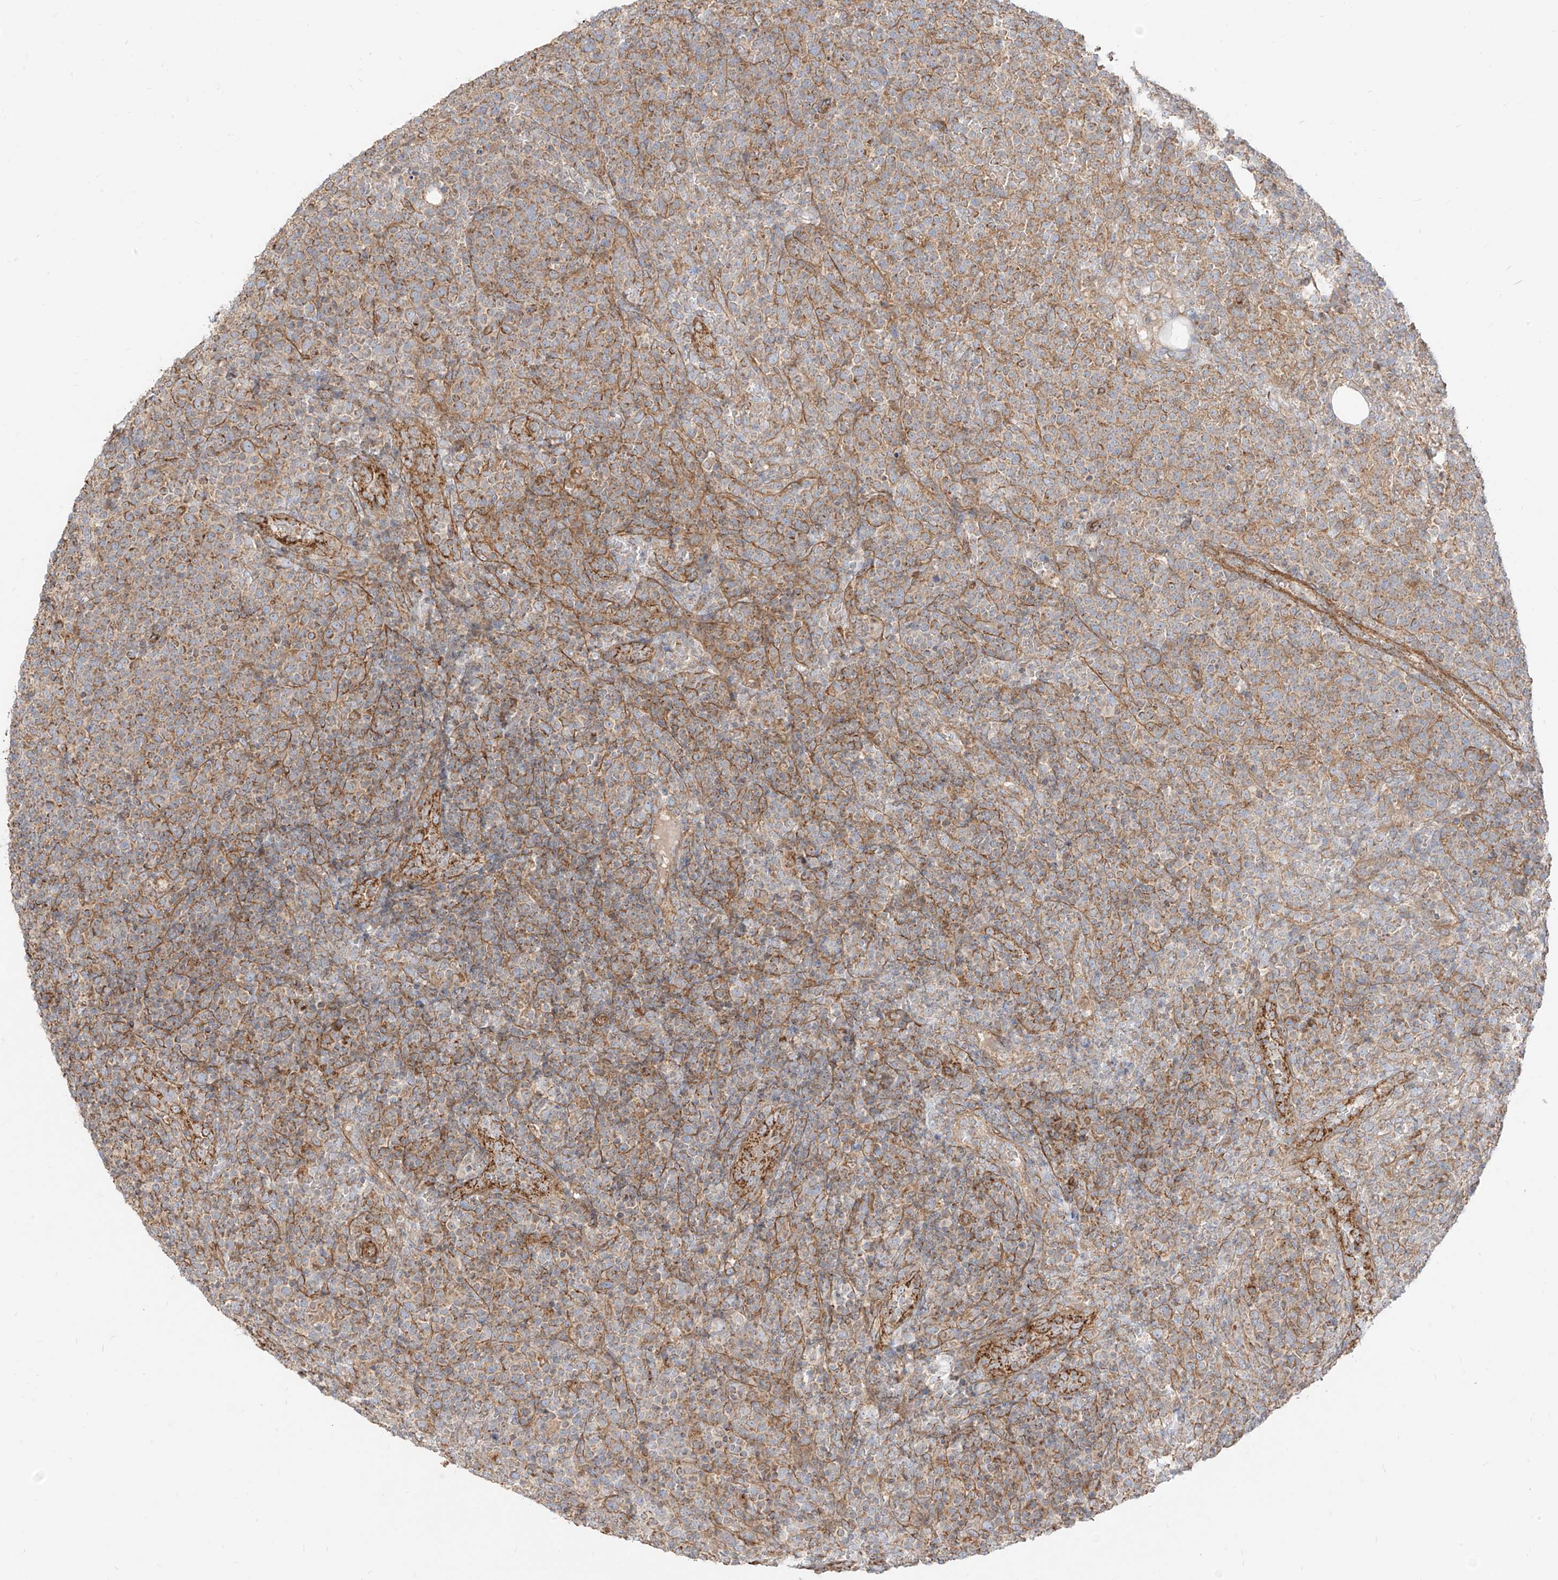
{"staining": {"intensity": "moderate", "quantity": "25%-75%", "location": "cytoplasmic/membranous"}, "tissue": "lymphoma", "cell_type": "Tumor cells", "image_type": "cancer", "snomed": [{"axis": "morphology", "description": "Malignant lymphoma, non-Hodgkin's type, High grade"}, {"axis": "topography", "description": "Lymph node"}], "caption": "Protein staining of malignant lymphoma, non-Hodgkin's type (high-grade) tissue demonstrates moderate cytoplasmic/membranous staining in about 25%-75% of tumor cells.", "gene": "PLCL1", "patient": {"sex": "male", "age": 61}}